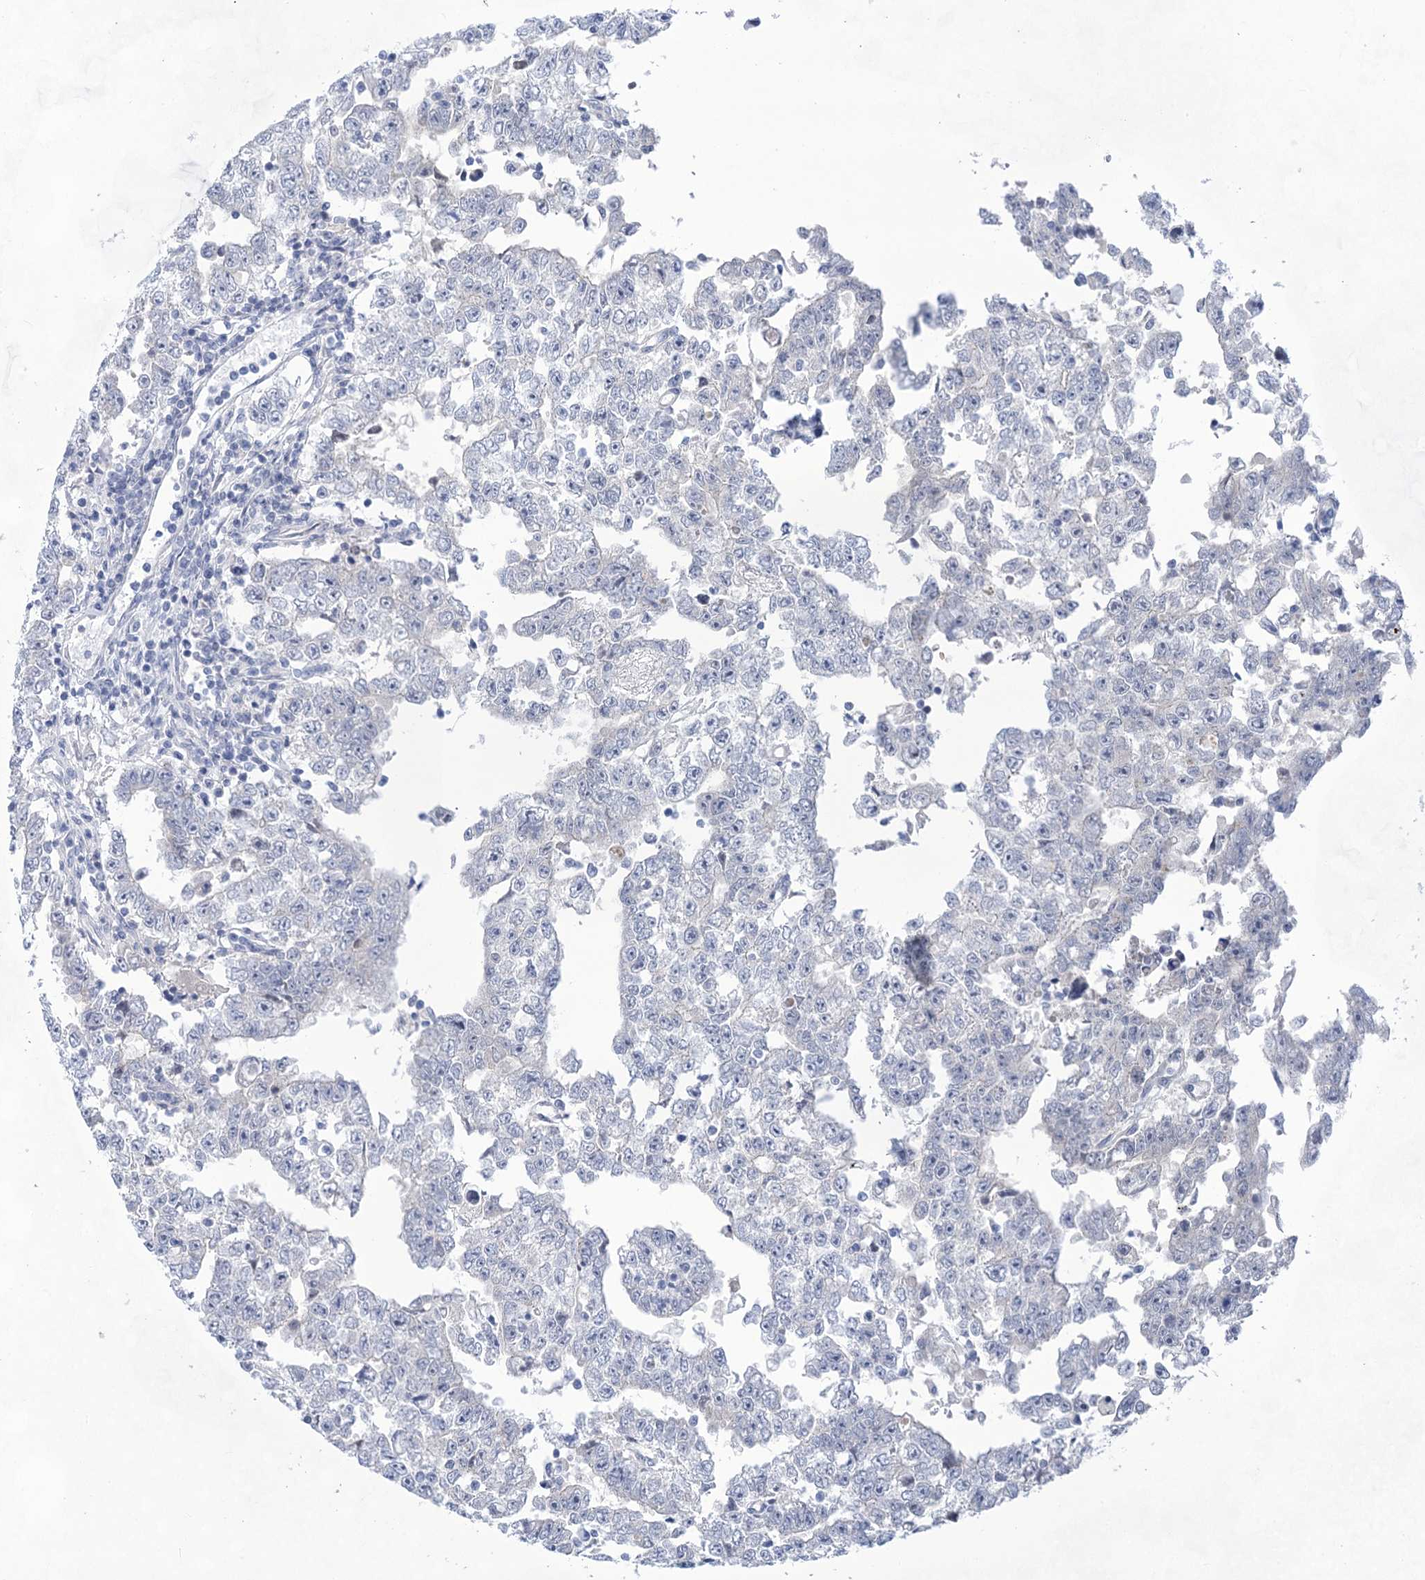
{"staining": {"intensity": "negative", "quantity": "none", "location": "none"}, "tissue": "testis cancer", "cell_type": "Tumor cells", "image_type": "cancer", "snomed": [{"axis": "morphology", "description": "Carcinoma, Embryonal, NOS"}, {"axis": "topography", "description": "Testis"}], "caption": "DAB immunohistochemical staining of human testis cancer exhibits no significant positivity in tumor cells.", "gene": "LALBA", "patient": {"sex": "male", "age": 25}}